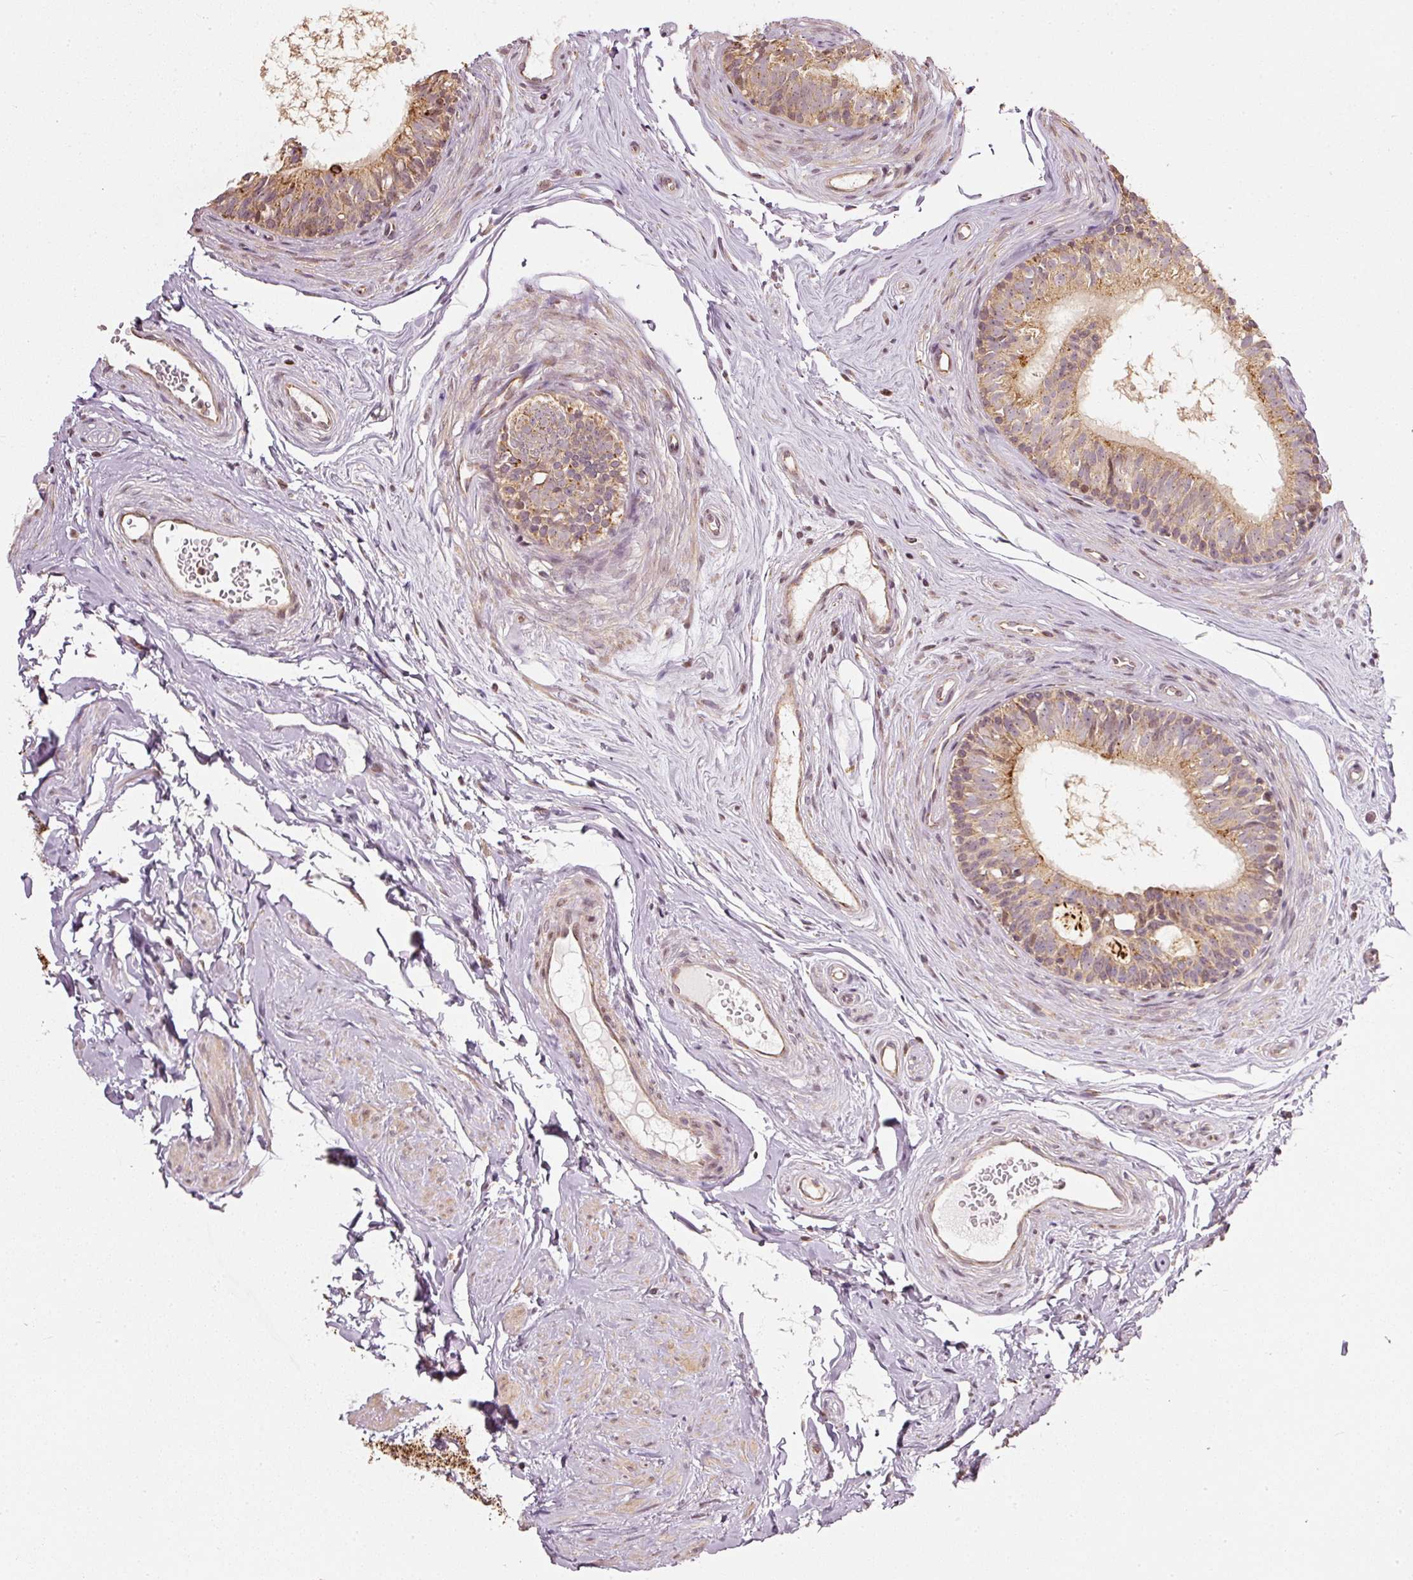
{"staining": {"intensity": "moderate", "quantity": "25%-75%", "location": "cytoplasmic/membranous,nuclear"}, "tissue": "epididymis", "cell_type": "Glandular cells", "image_type": "normal", "snomed": [{"axis": "morphology", "description": "Normal tissue, NOS"}, {"axis": "topography", "description": "Epididymis"}], "caption": "Normal epididymis displays moderate cytoplasmic/membranous,nuclear expression in approximately 25%-75% of glandular cells, visualized by immunohistochemistry. (brown staining indicates protein expression, while blue staining denotes nuclei).", "gene": "RAB35", "patient": {"sex": "male", "age": 45}}